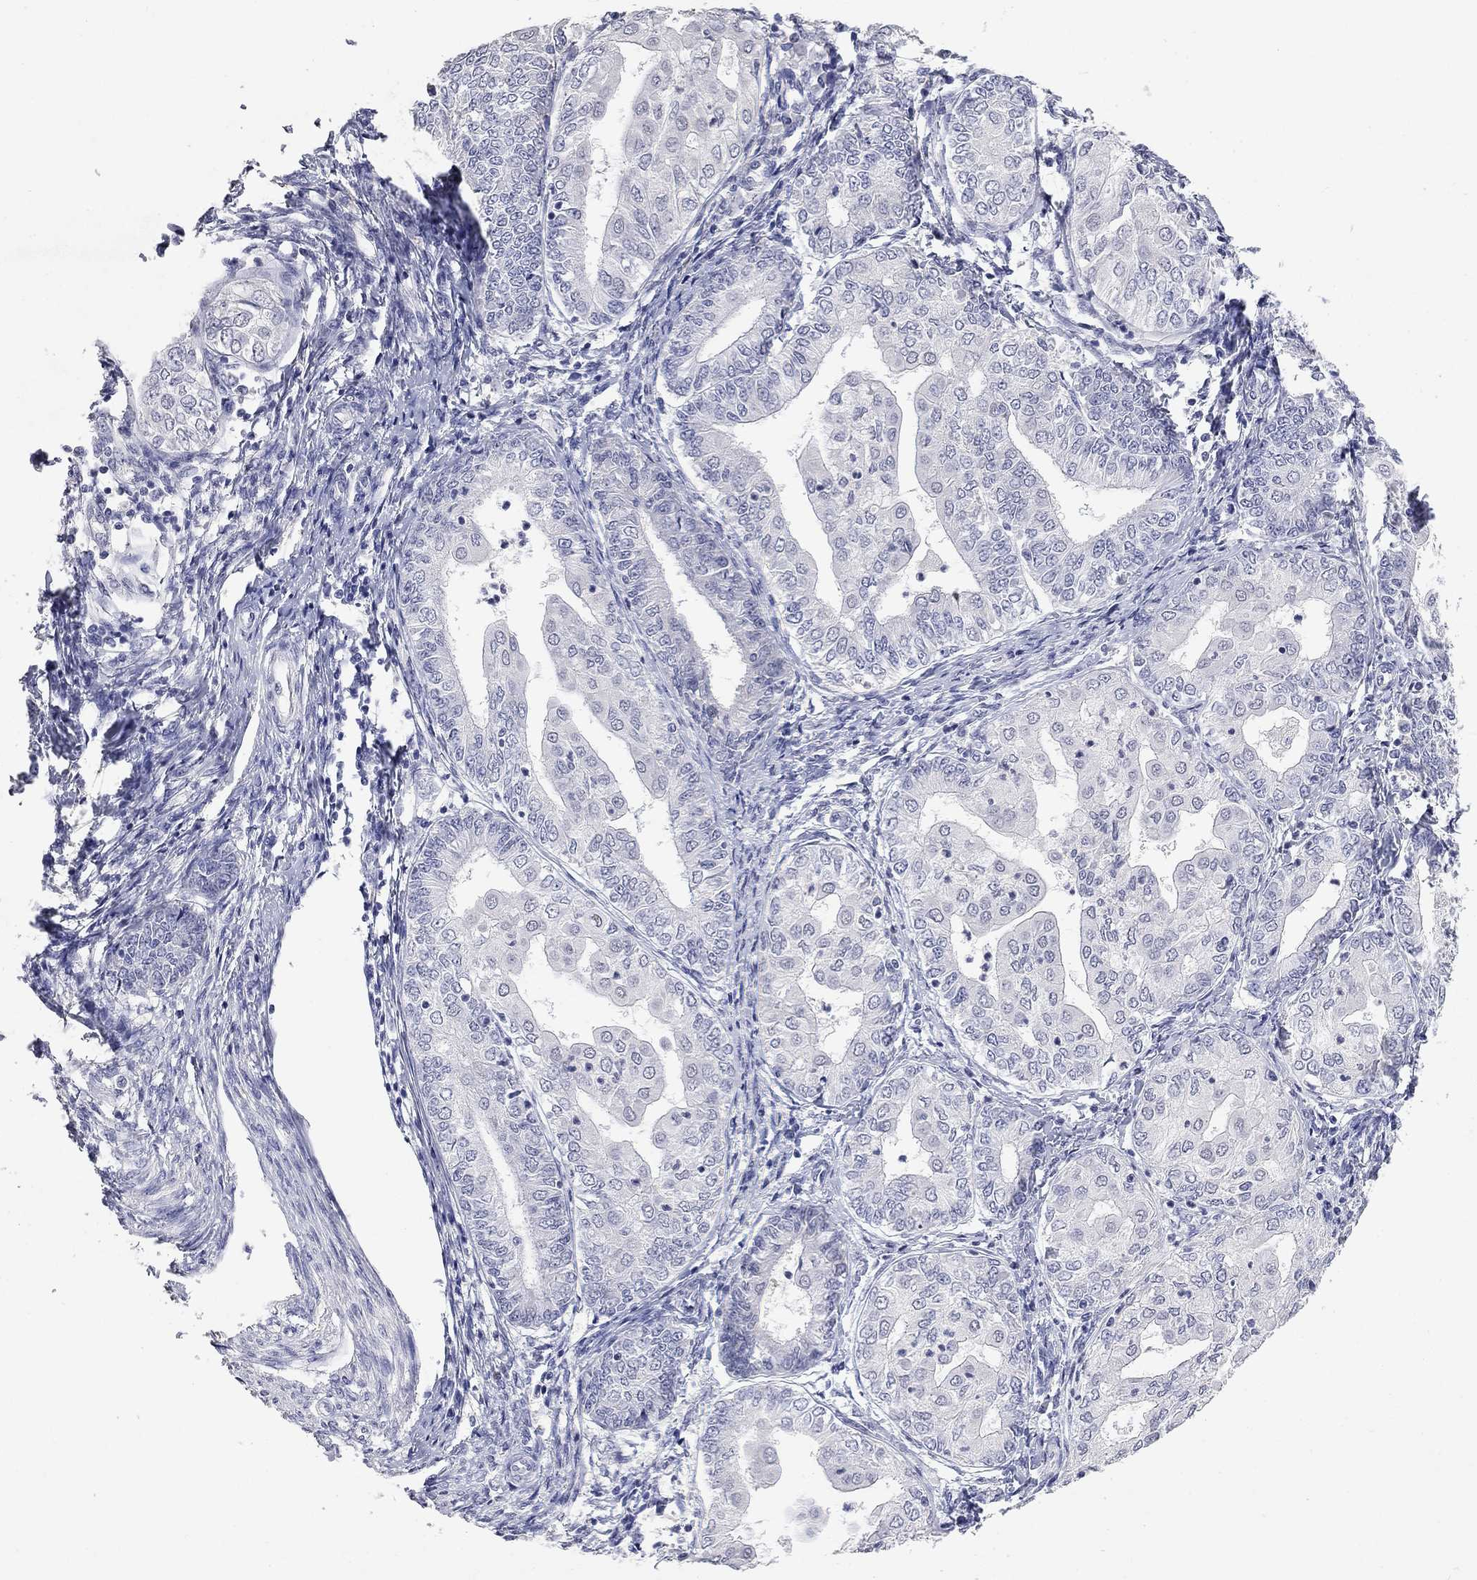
{"staining": {"intensity": "negative", "quantity": "none", "location": "none"}, "tissue": "endometrial cancer", "cell_type": "Tumor cells", "image_type": "cancer", "snomed": [{"axis": "morphology", "description": "Adenocarcinoma, NOS"}, {"axis": "topography", "description": "Endometrium"}], "caption": "Tumor cells are negative for brown protein staining in endometrial cancer.", "gene": "SLC51A", "patient": {"sex": "female", "age": 68}}